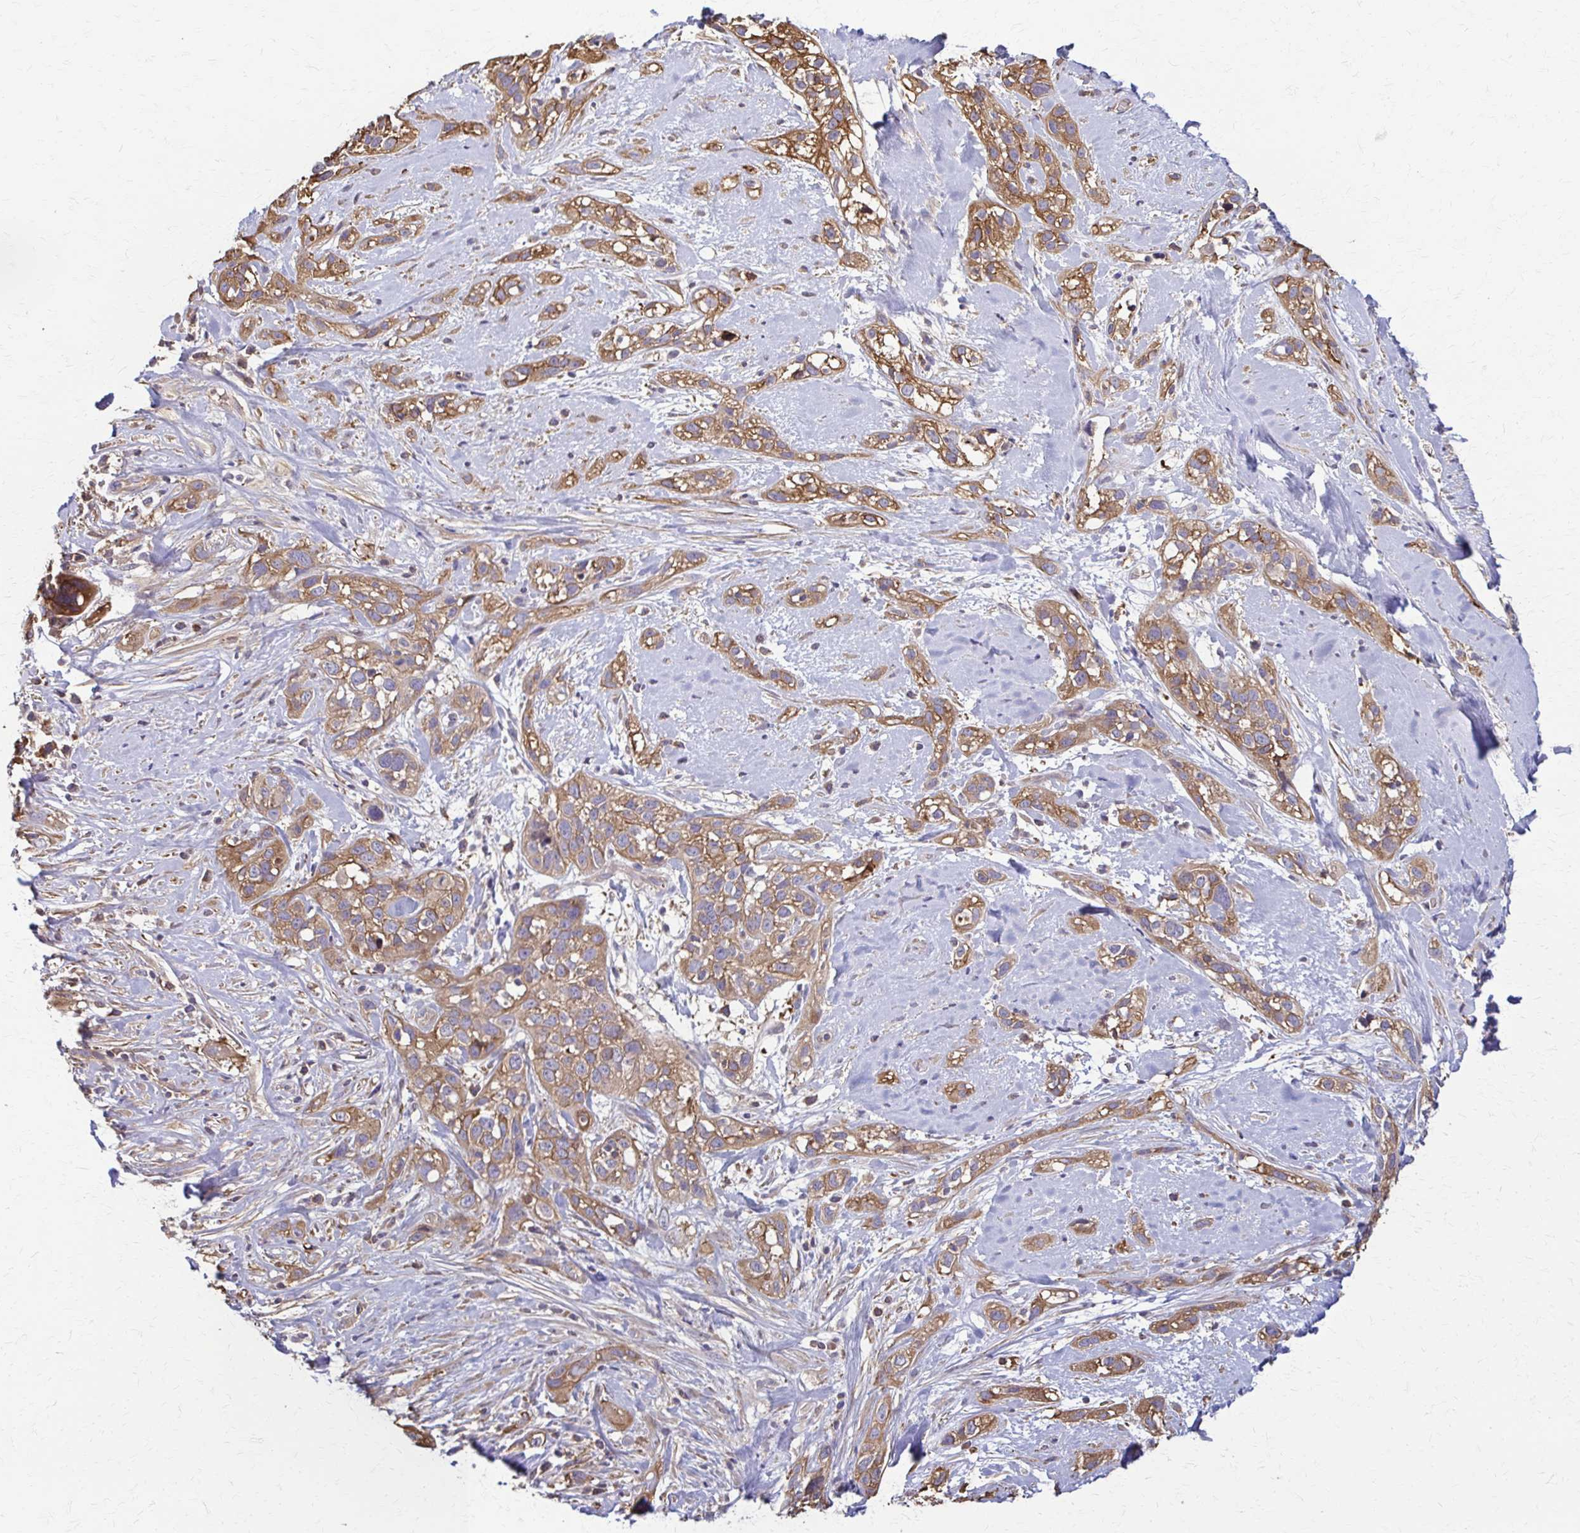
{"staining": {"intensity": "moderate", "quantity": ">75%", "location": "cytoplasmic/membranous"}, "tissue": "skin cancer", "cell_type": "Tumor cells", "image_type": "cancer", "snomed": [{"axis": "morphology", "description": "Squamous cell carcinoma, NOS"}, {"axis": "topography", "description": "Skin"}], "caption": "Brown immunohistochemical staining in human skin cancer (squamous cell carcinoma) exhibits moderate cytoplasmic/membranous positivity in approximately >75% of tumor cells. The staining was performed using DAB (3,3'-diaminobenzidine) to visualize the protein expression in brown, while the nuclei were stained in blue with hematoxylin (Magnification: 20x).", "gene": "DSP", "patient": {"sex": "male", "age": 82}}